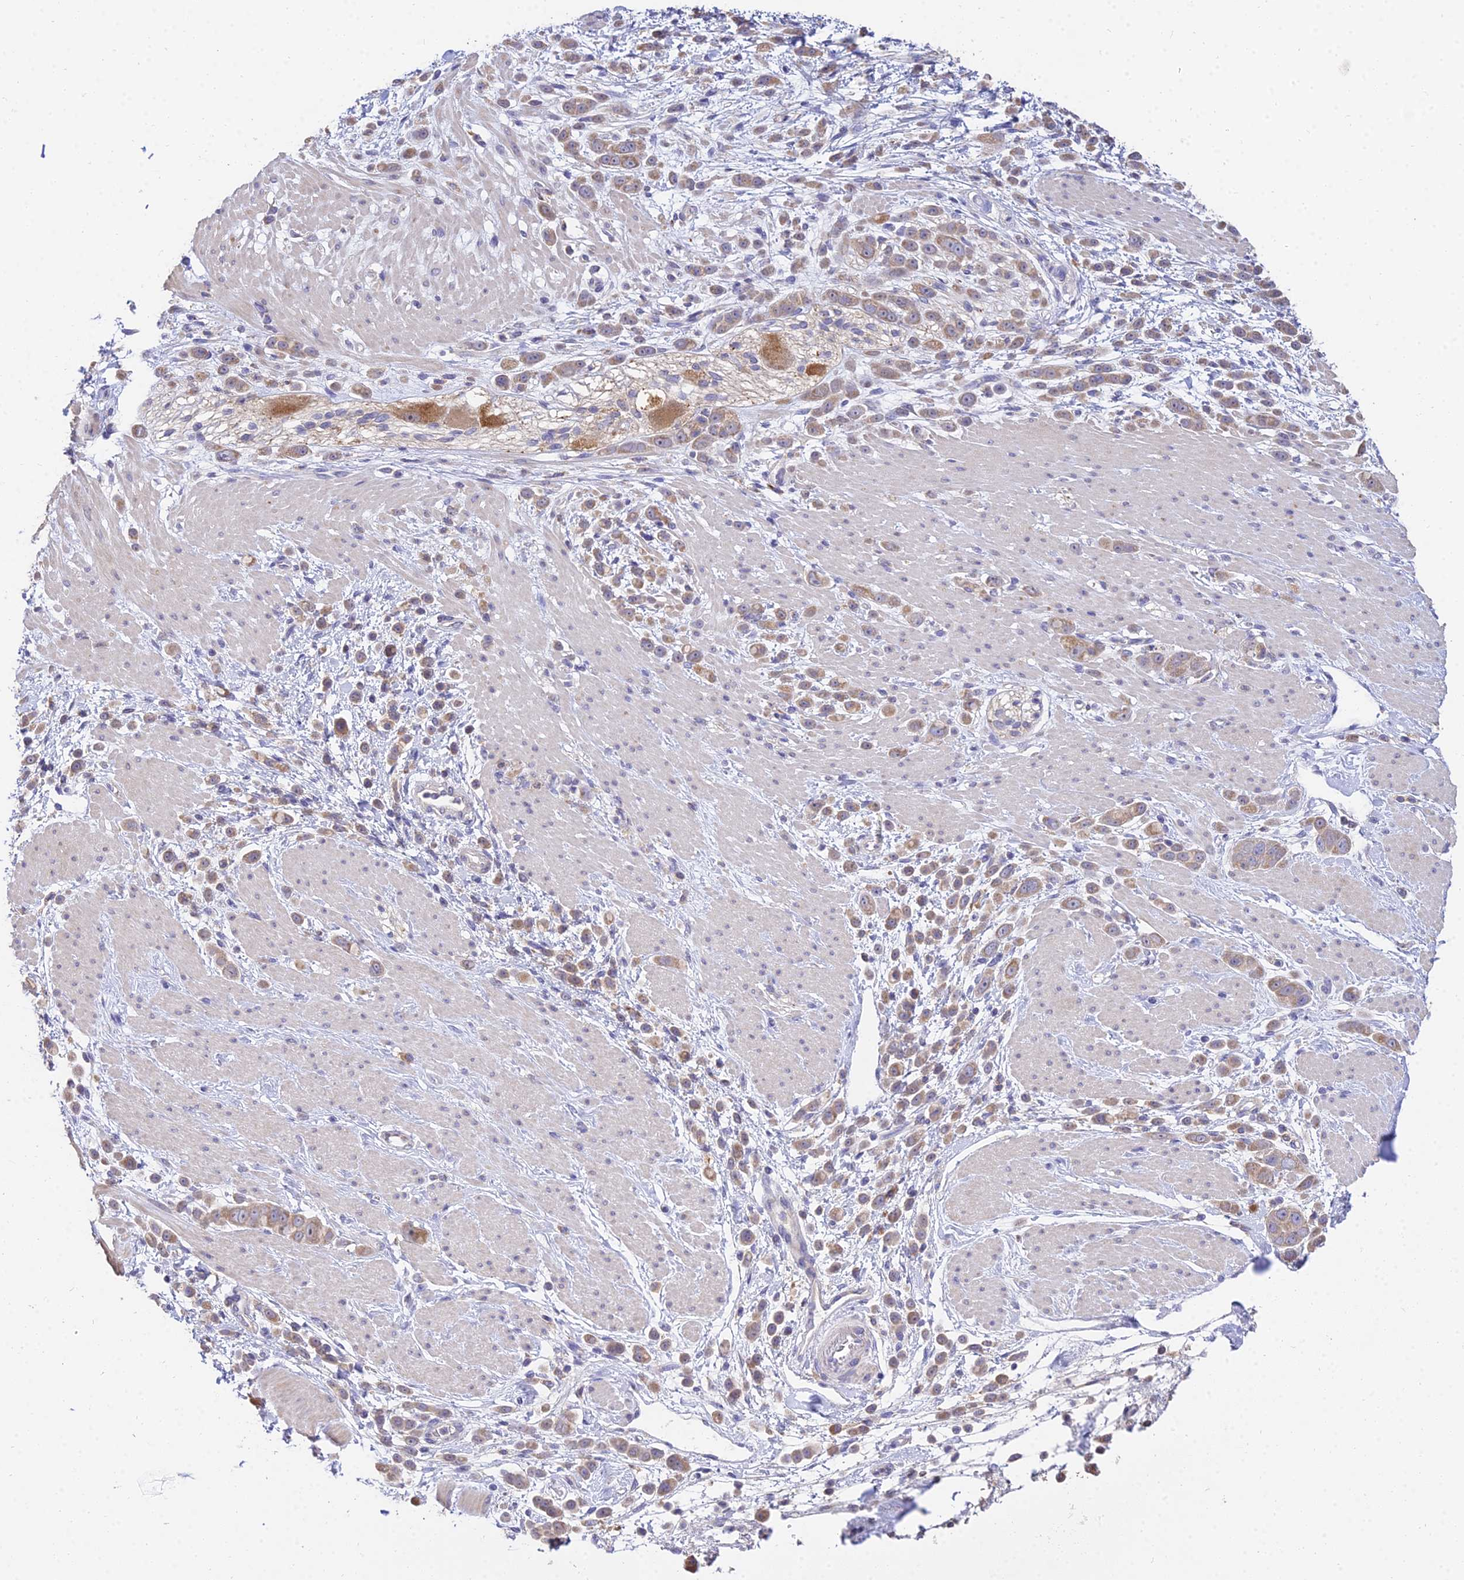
{"staining": {"intensity": "moderate", "quantity": ">75%", "location": "cytoplasmic/membranous"}, "tissue": "pancreatic cancer", "cell_type": "Tumor cells", "image_type": "cancer", "snomed": [{"axis": "morphology", "description": "Normal tissue, NOS"}, {"axis": "morphology", "description": "Adenocarcinoma, NOS"}, {"axis": "topography", "description": "Pancreas"}], "caption": "Protein staining demonstrates moderate cytoplasmic/membranous positivity in about >75% of tumor cells in pancreatic cancer (adenocarcinoma).", "gene": "ARL8B", "patient": {"sex": "female", "age": 64}}